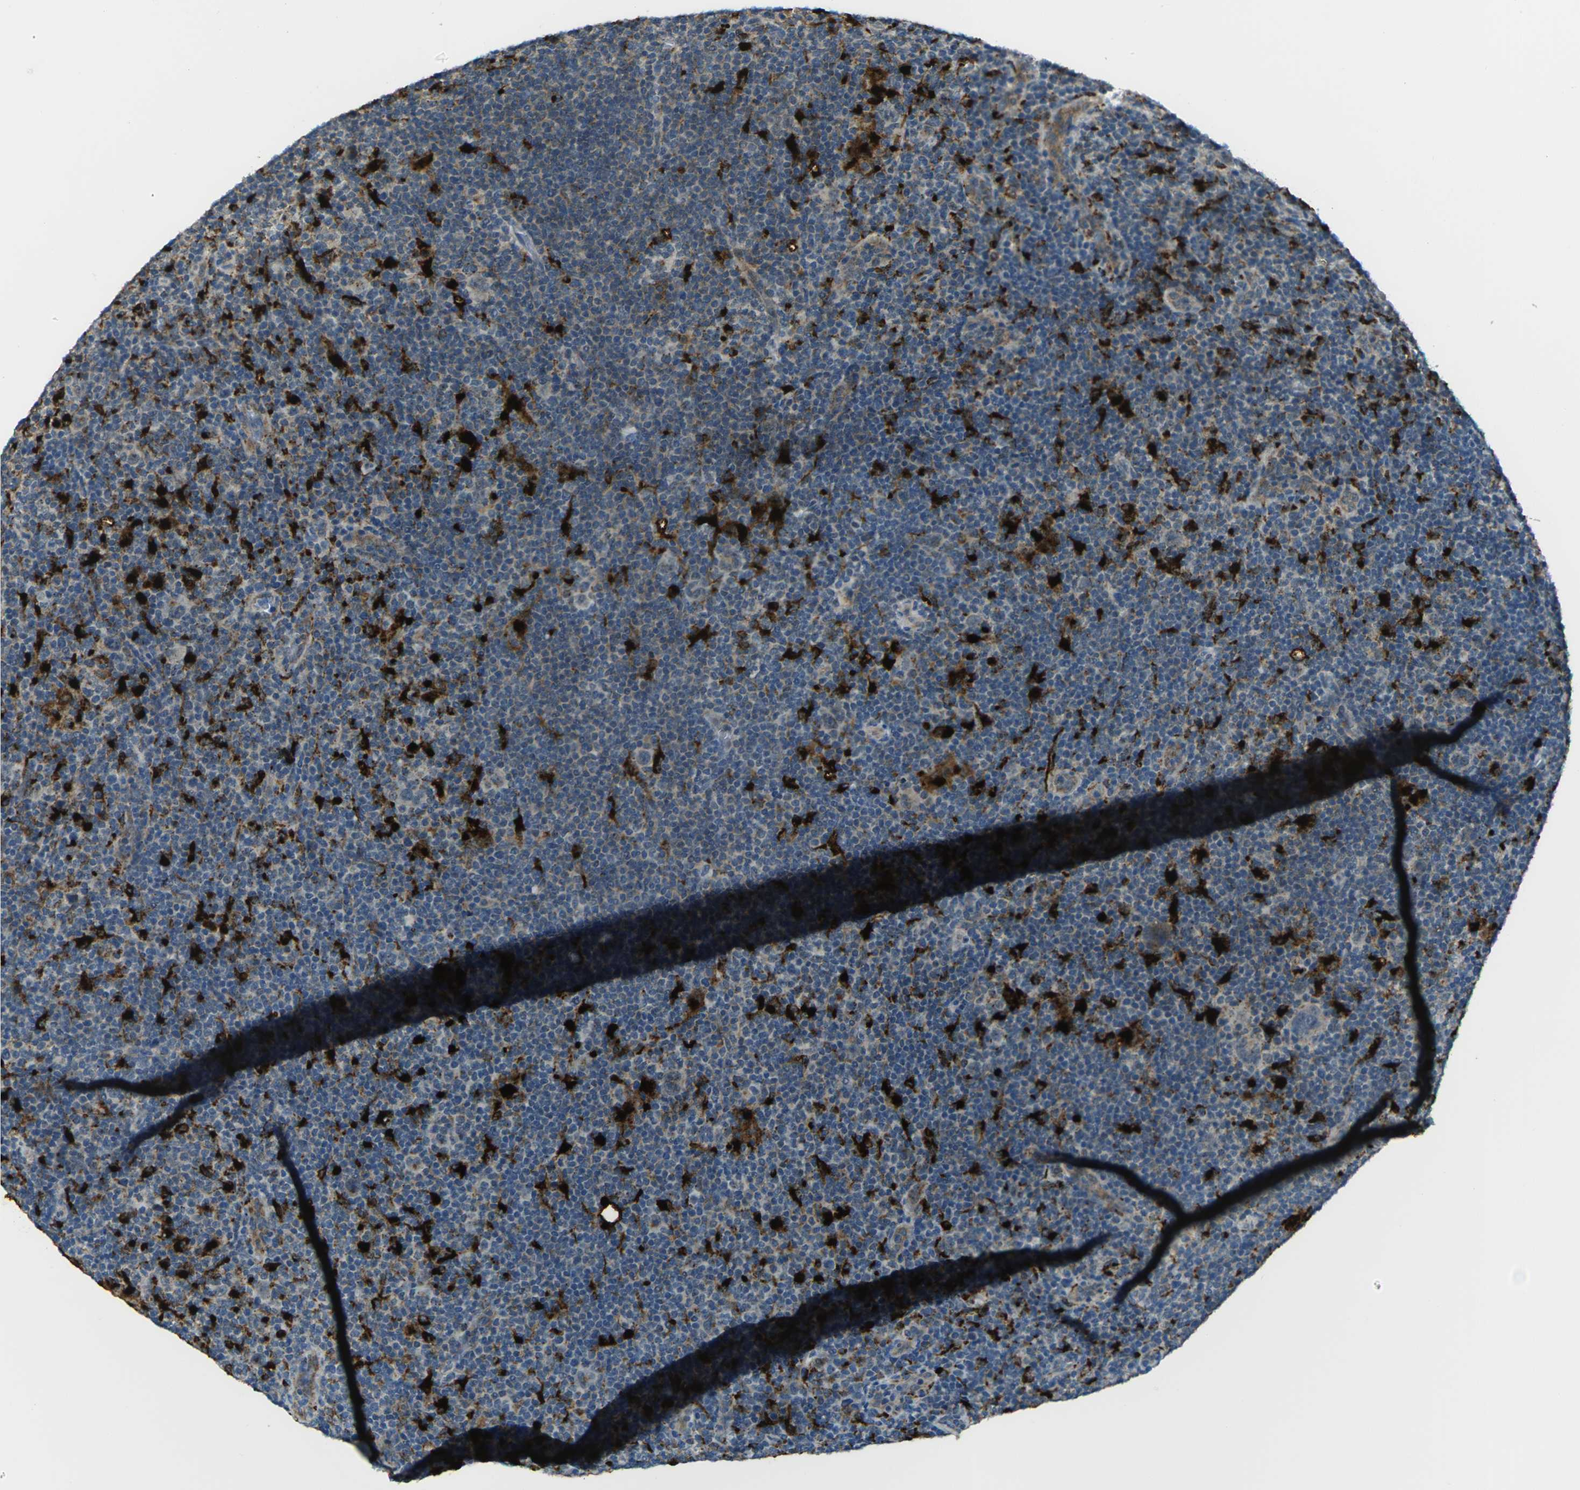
{"staining": {"intensity": "weak", "quantity": "25%-75%", "location": "cytoplasmic/membranous"}, "tissue": "lymphoma", "cell_type": "Tumor cells", "image_type": "cancer", "snomed": [{"axis": "morphology", "description": "Hodgkin's disease, NOS"}, {"axis": "topography", "description": "Lymph node"}], "caption": "A low amount of weak cytoplasmic/membranous positivity is seen in about 25%-75% of tumor cells in lymphoma tissue.", "gene": "SLC31A2", "patient": {"sex": "female", "age": 57}}